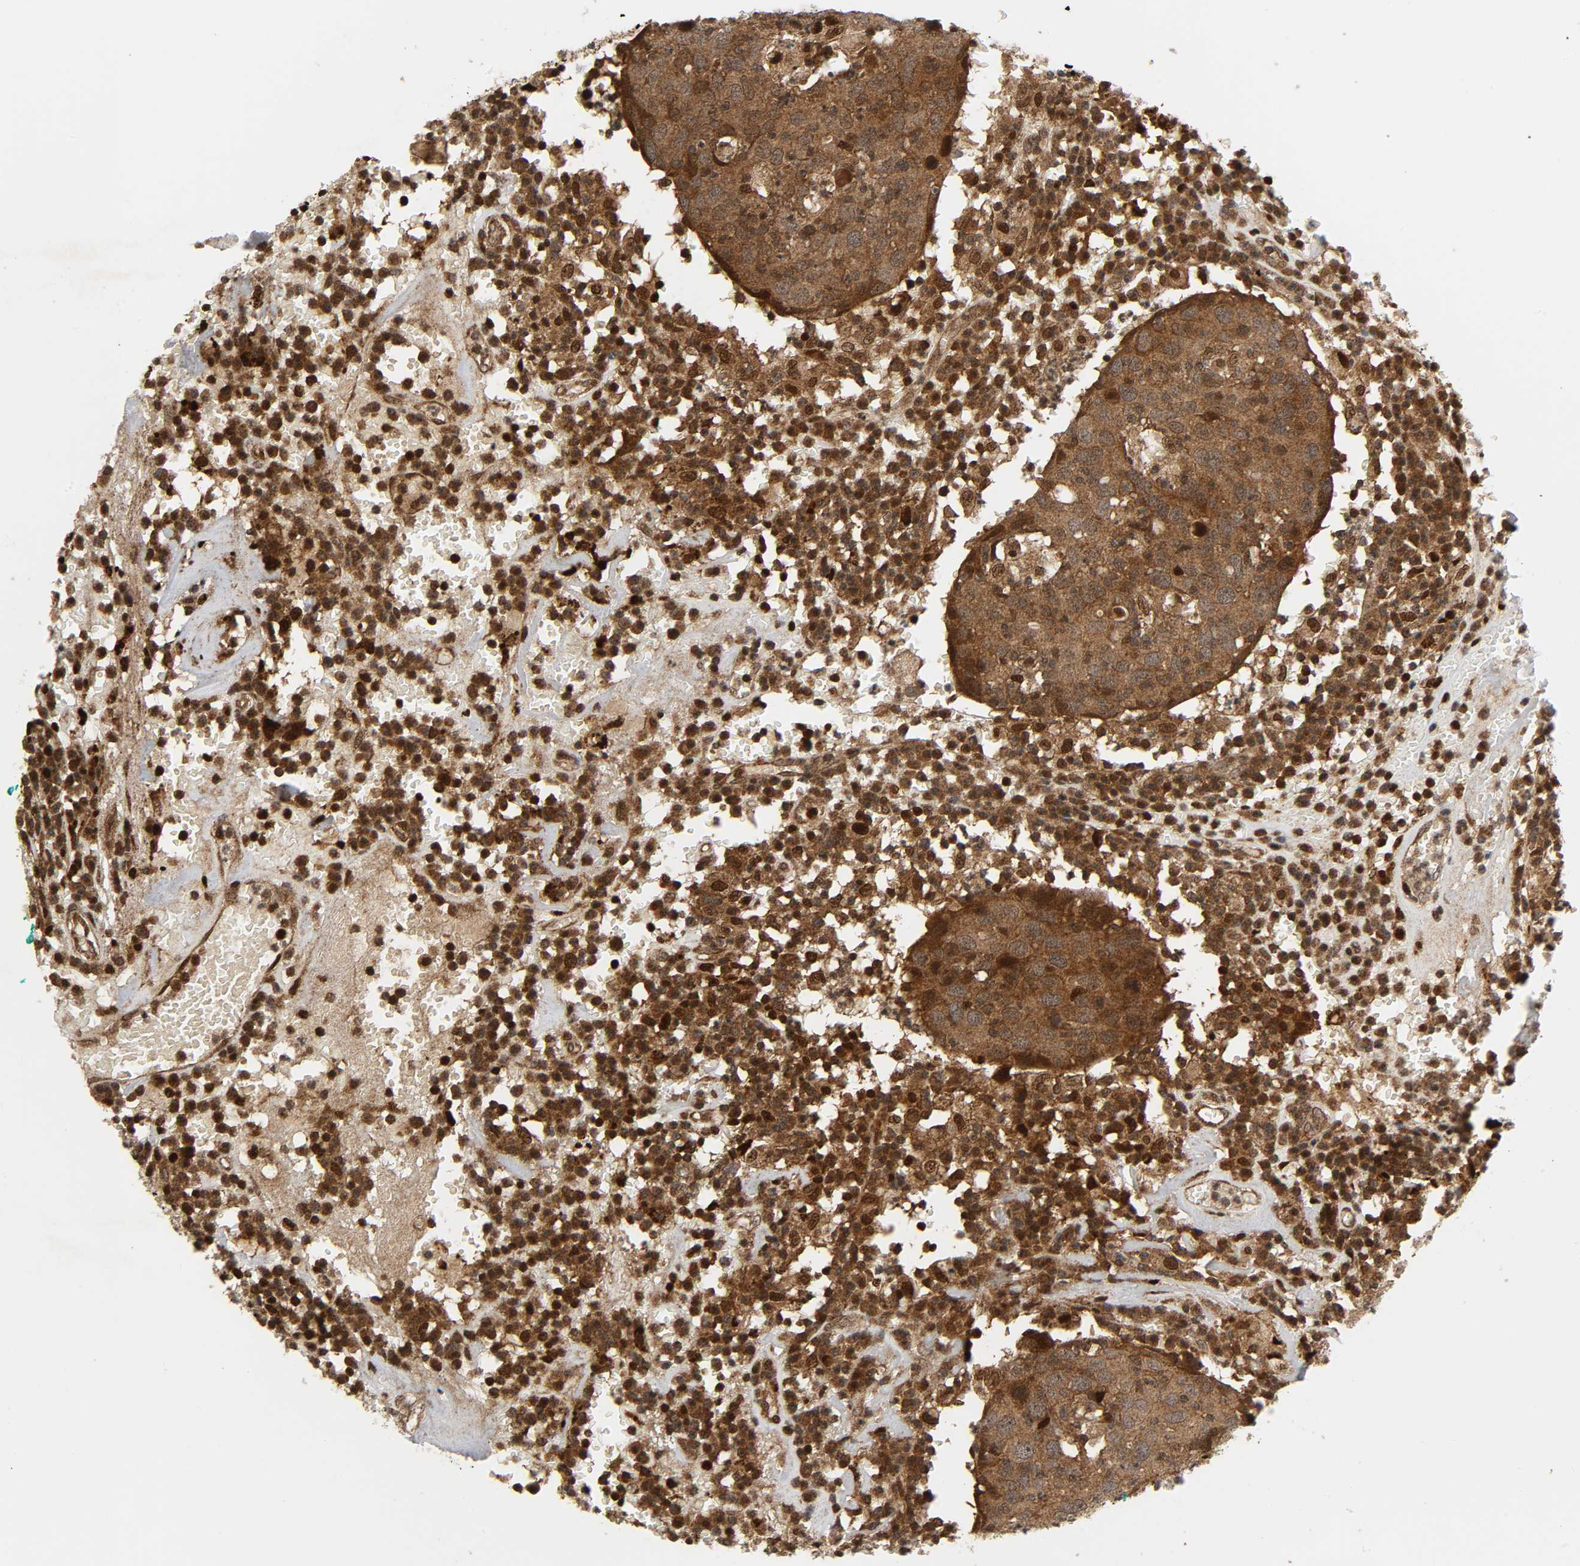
{"staining": {"intensity": "strong", "quantity": ">75%", "location": "cytoplasmic/membranous,nuclear"}, "tissue": "head and neck cancer", "cell_type": "Tumor cells", "image_type": "cancer", "snomed": [{"axis": "morphology", "description": "Adenocarcinoma, NOS"}, {"axis": "topography", "description": "Salivary gland"}, {"axis": "topography", "description": "Head-Neck"}], "caption": "IHC staining of head and neck adenocarcinoma, which displays high levels of strong cytoplasmic/membranous and nuclear staining in approximately >75% of tumor cells indicating strong cytoplasmic/membranous and nuclear protein positivity. The staining was performed using DAB (3,3'-diaminobenzidine) (brown) for protein detection and nuclei were counterstained in hematoxylin (blue).", "gene": "CHUK", "patient": {"sex": "female", "age": 65}}